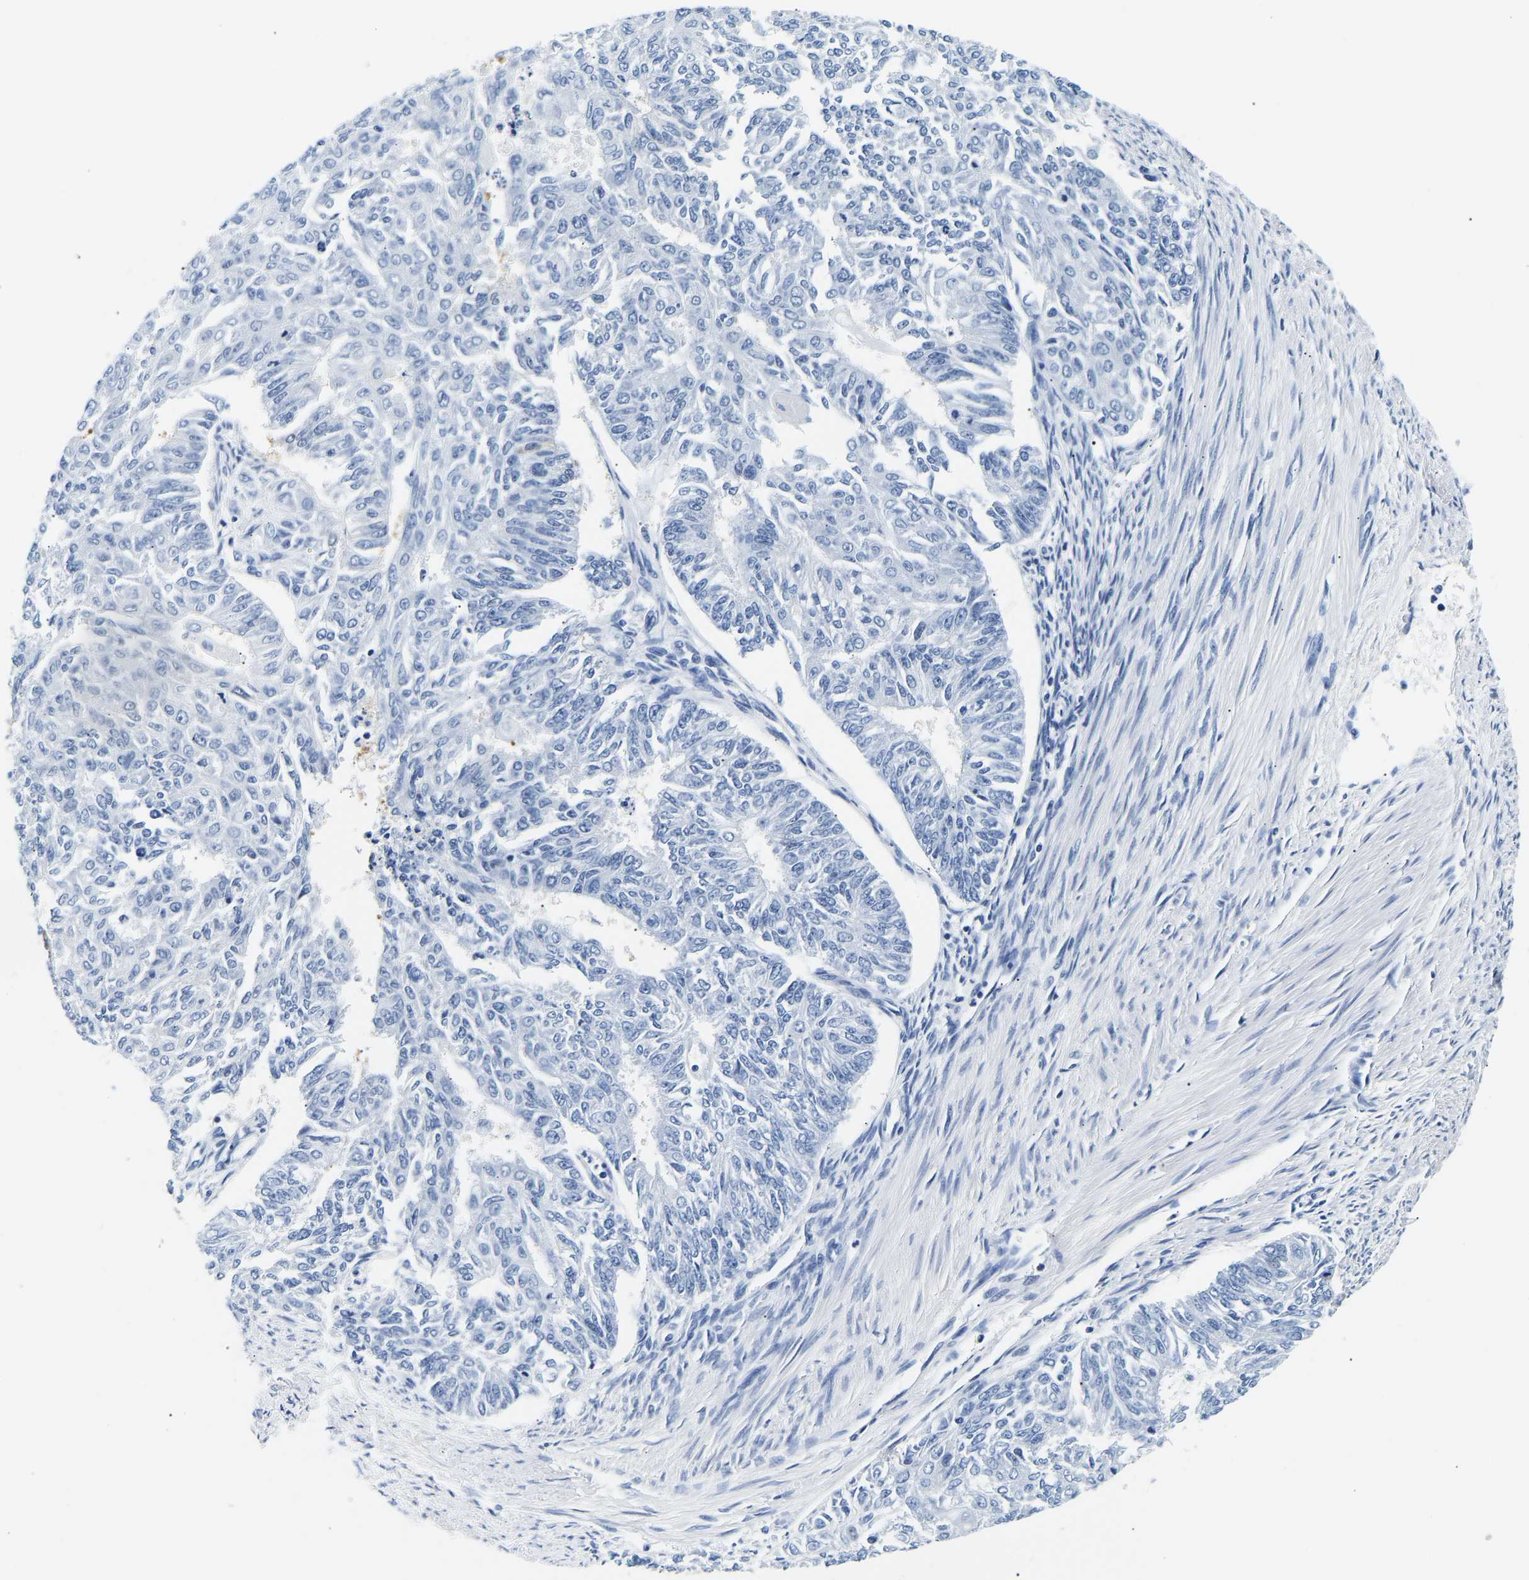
{"staining": {"intensity": "negative", "quantity": "none", "location": "none"}, "tissue": "endometrial cancer", "cell_type": "Tumor cells", "image_type": "cancer", "snomed": [{"axis": "morphology", "description": "Adenocarcinoma, NOS"}, {"axis": "topography", "description": "Endometrium"}], "caption": "This image is of endometrial adenocarcinoma stained with immunohistochemistry (IHC) to label a protein in brown with the nuclei are counter-stained blue. There is no expression in tumor cells.", "gene": "UCHL3", "patient": {"sex": "female", "age": 32}}